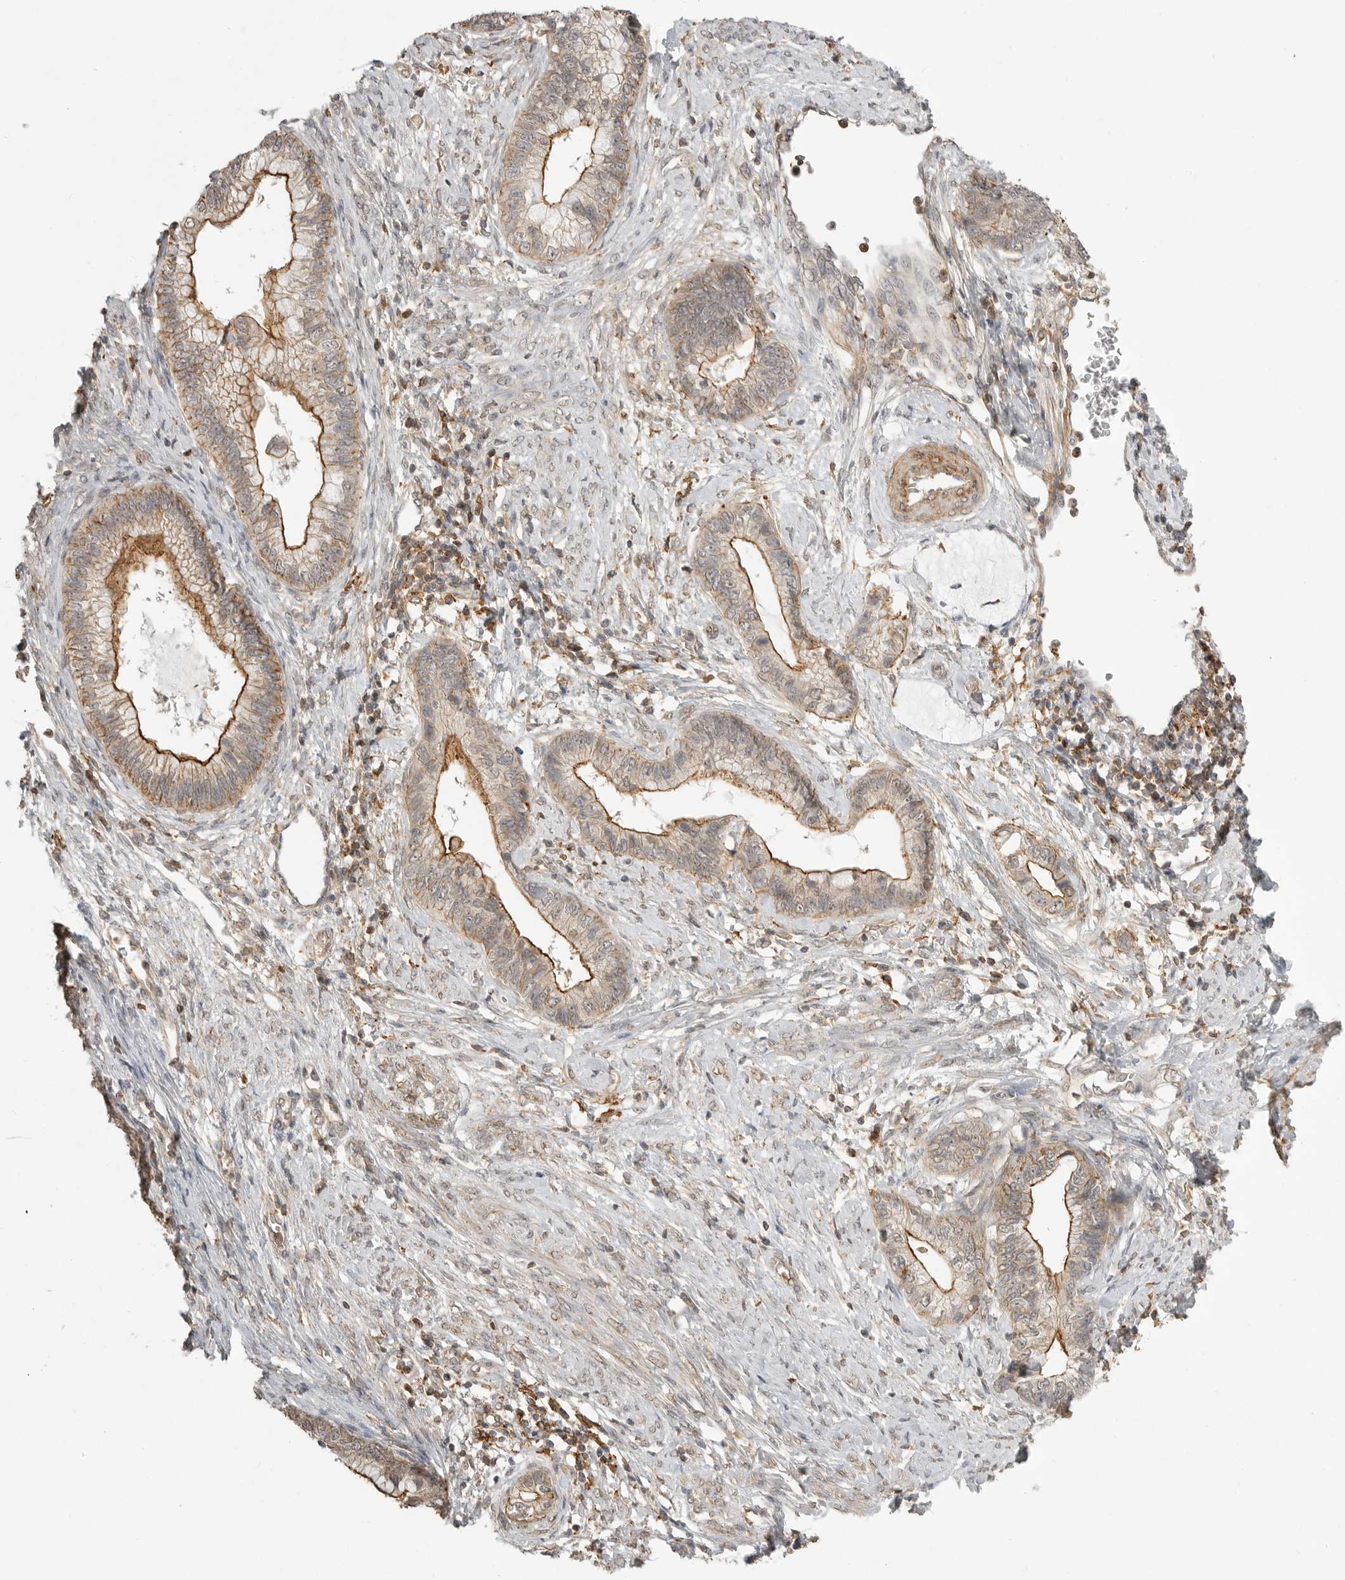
{"staining": {"intensity": "moderate", "quantity": ">75%", "location": "cytoplasmic/membranous"}, "tissue": "cervical cancer", "cell_type": "Tumor cells", "image_type": "cancer", "snomed": [{"axis": "morphology", "description": "Adenocarcinoma, NOS"}, {"axis": "topography", "description": "Cervix"}], "caption": "High-power microscopy captured an immunohistochemistry (IHC) photomicrograph of adenocarcinoma (cervical), revealing moderate cytoplasmic/membranous positivity in about >75% of tumor cells.", "gene": "GPC2", "patient": {"sex": "female", "age": 44}}